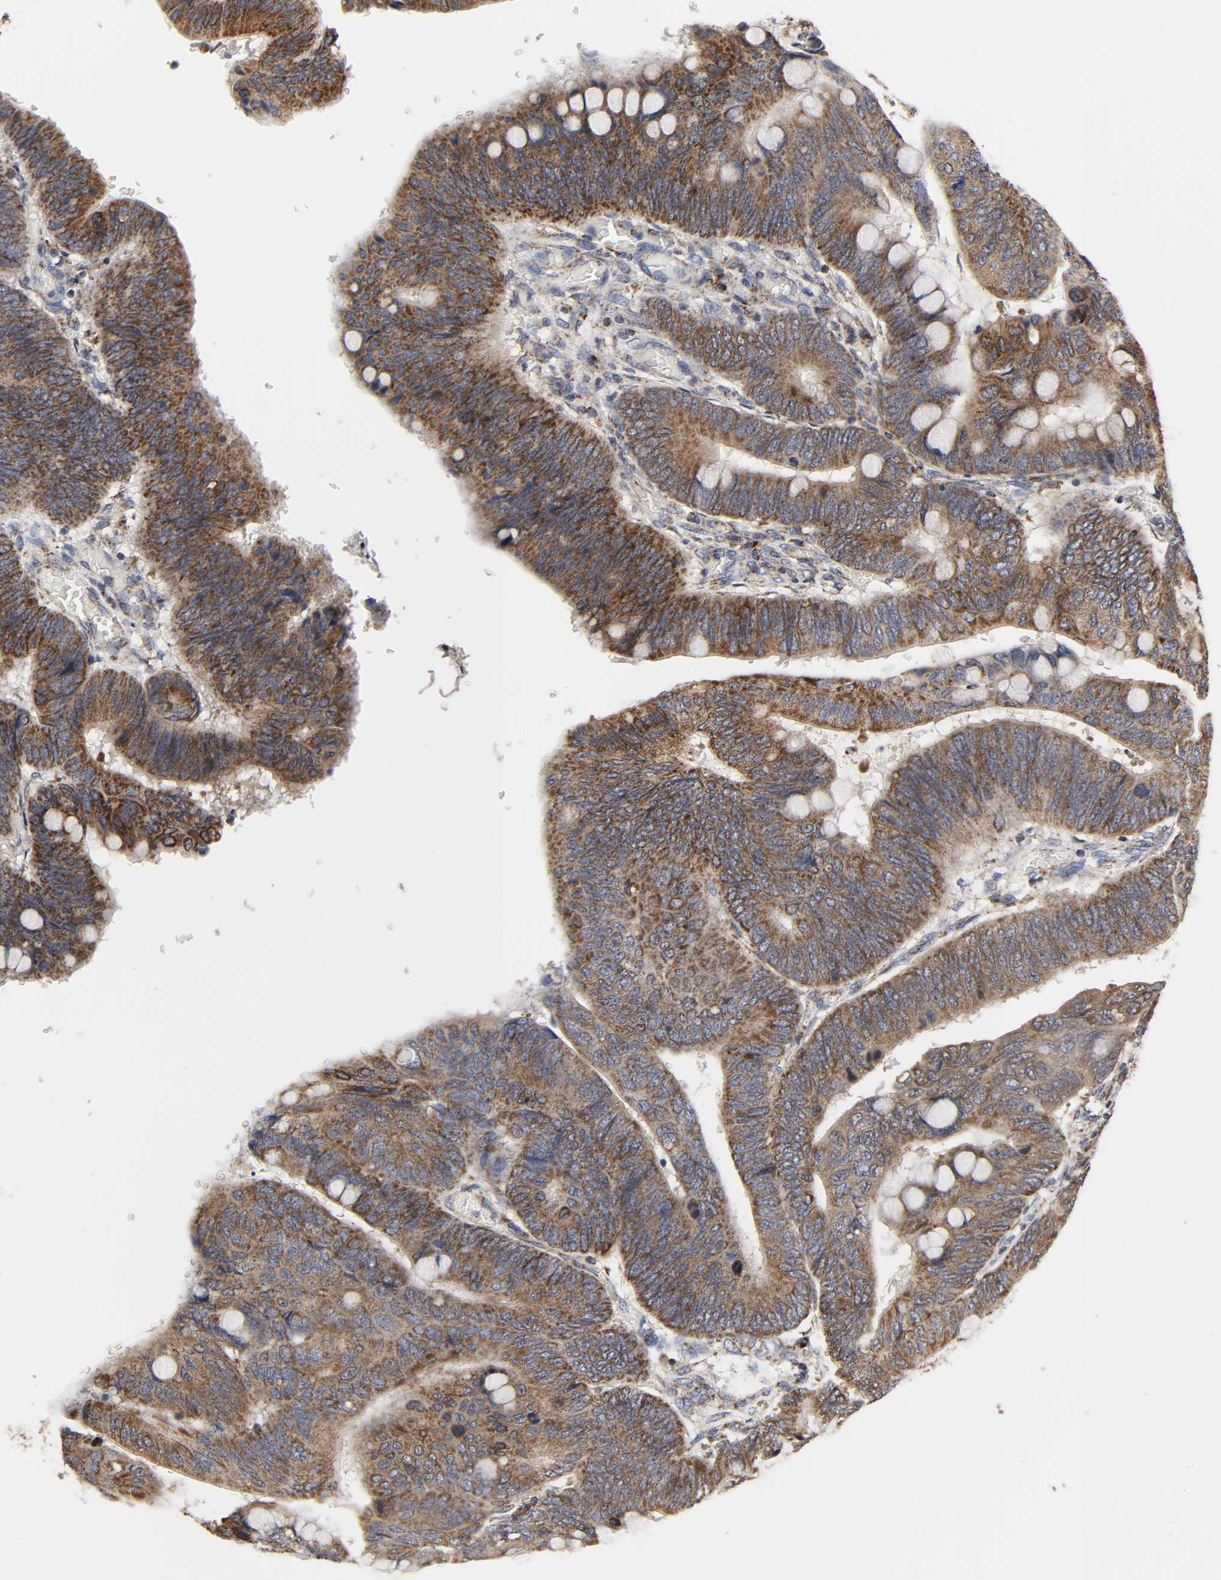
{"staining": {"intensity": "strong", "quantity": ">75%", "location": "cytoplasmic/membranous"}, "tissue": "colorectal cancer", "cell_type": "Tumor cells", "image_type": "cancer", "snomed": [{"axis": "morphology", "description": "Normal tissue, NOS"}, {"axis": "morphology", "description": "Adenocarcinoma, NOS"}, {"axis": "topography", "description": "Rectum"}], "caption": "IHC image of human colorectal adenocarcinoma stained for a protein (brown), which exhibits high levels of strong cytoplasmic/membranous positivity in about >75% of tumor cells.", "gene": "COX6B1", "patient": {"sex": "male", "age": 92}}